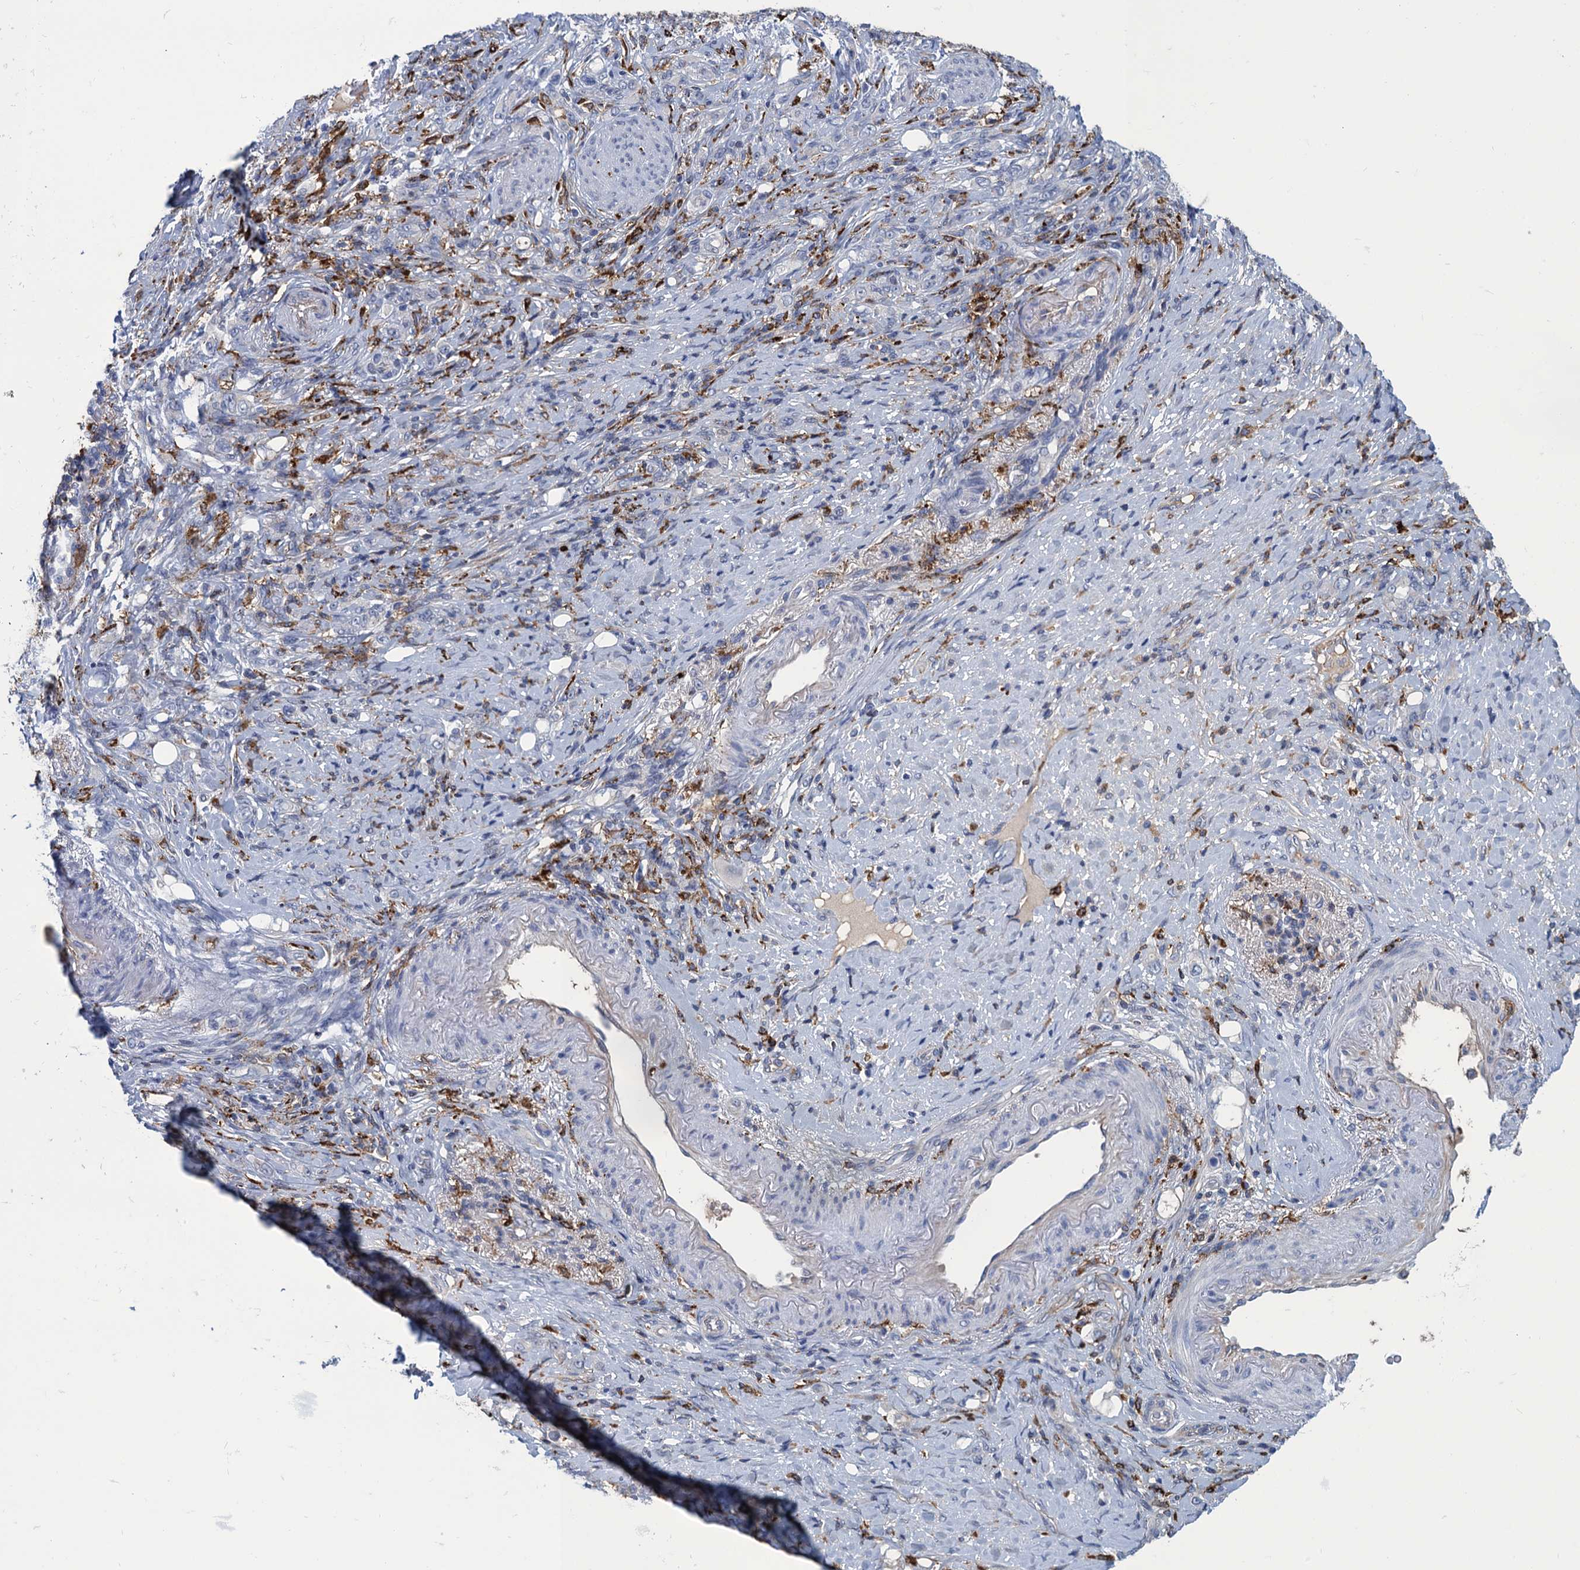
{"staining": {"intensity": "negative", "quantity": "none", "location": "none"}, "tissue": "stomach cancer", "cell_type": "Tumor cells", "image_type": "cancer", "snomed": [{"axis": "morphology", "description": "Adenocarcinoma, NOS"}, {"axis": "topography", "description": "Stomach"}], "caption": "This is an IHC photomicrograph of human adenocarcinoma (stomach). There is no staining in tumor cells.", "gene": "DNHD1", "patient": {"sex": "female", "age": 79}}